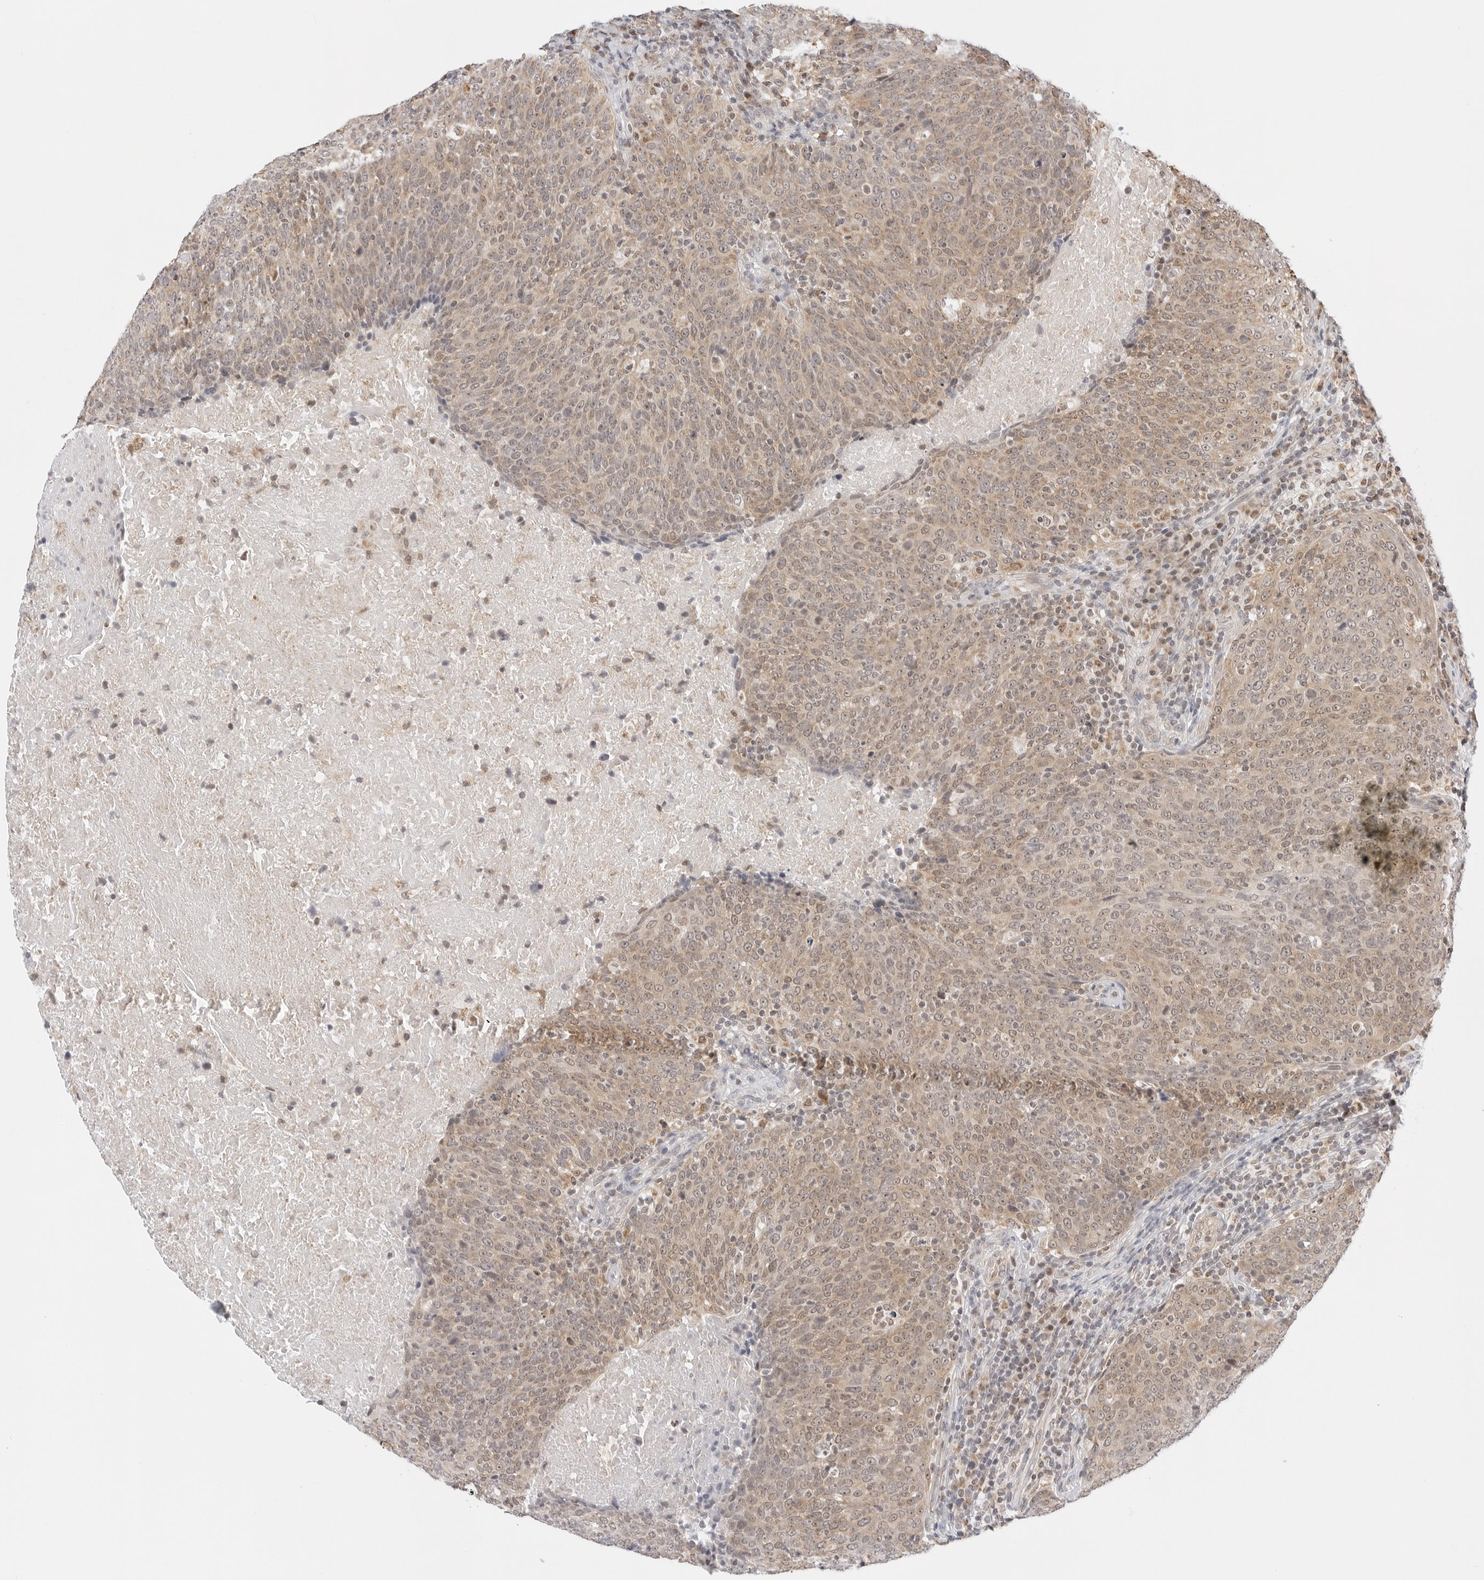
{"staining": {"intensity": "moderate", "quantity": ">75%", "location": "cytoplasmic/membranous,nuclear"}, "tissue": "head and neck cancer", "cell_type": "Tumor cells", "image_type": "cancer", "snomed": [{"axis": "morphology", "description": "Squamous cell carcinoma, NOS"}, {"axis": "morphology", "description": "Squamous cell carcinoma, metastatic, NOS"}, {"axis": "topography", "description": "Lymph node"}, {"axis": "topography", "description": "Head-Neck"}], "caption": "Head and neck cancer (squamous cell carcinoma) was stained to show a protein in brown. There is medium levels of moderate cytoplasmic/membranous and nuclear staining in about >75% of tumor cells. (Brightfield microscopy of DAB IHC at high magnification).", "gene": "GORAB", "patient": {"sex": "male", "age": 62}}